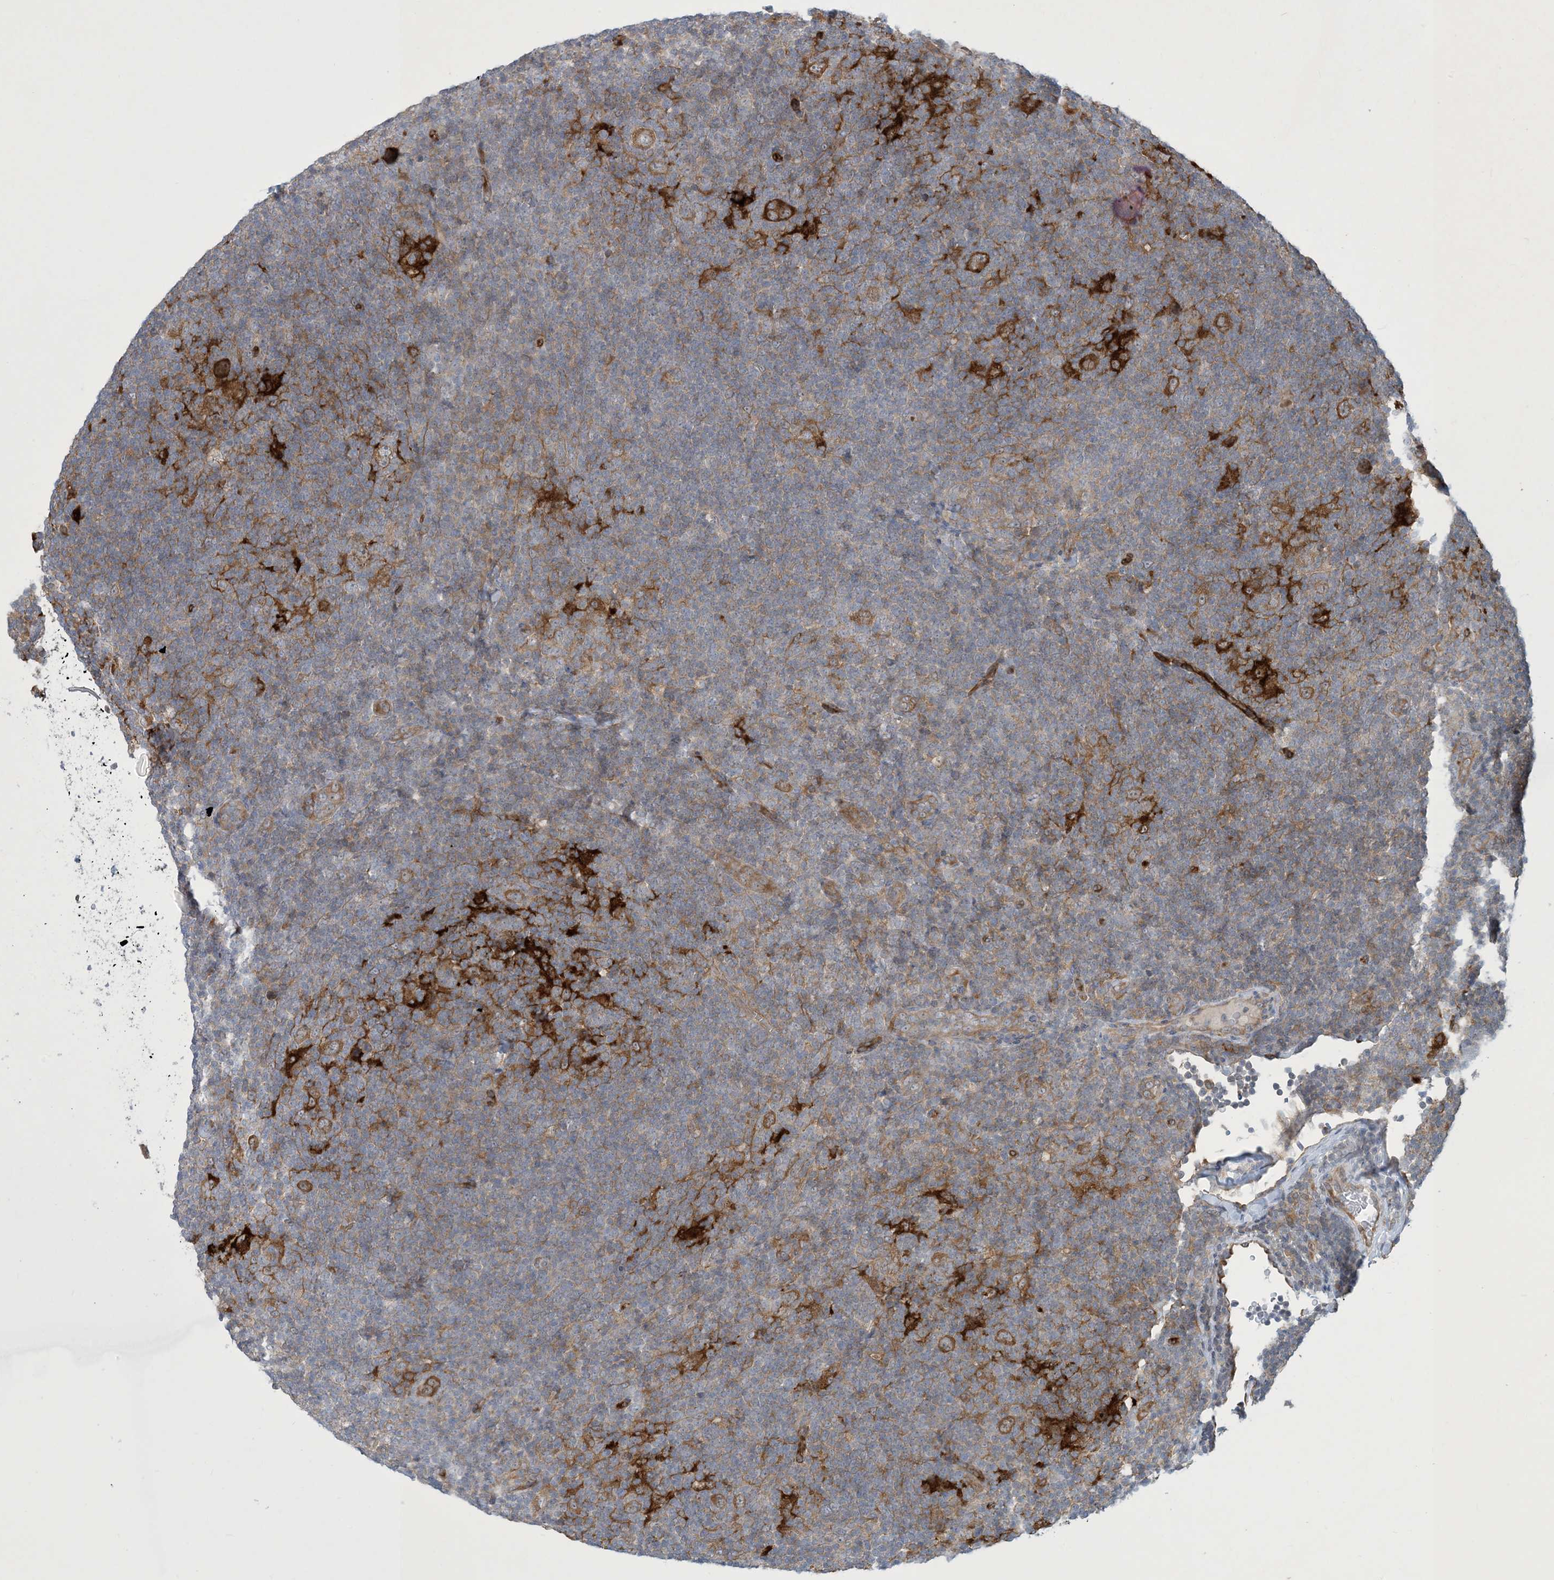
{"staining": {"intensity": "strong", "quantity": ">75%", "location": "cytoplasmic/membranous"}, "tissue": "lymphoma", "cell_type": "Tumor cells", "image_type": "cancer", "snomed": [{"axis": "morphology", "description": "Hodgkin's disease, NOS"}, {"axis": "topography", "description": "Lymph node"}], "caption": "IHC histopathology image of human lymphoma stained for a protein (brown), which shows high levels of strong cytoplasmic/membranous expression in about >75% of tumor cells.", "gene": "CDS1", "patient": {"sex": "female", "age": 57}}